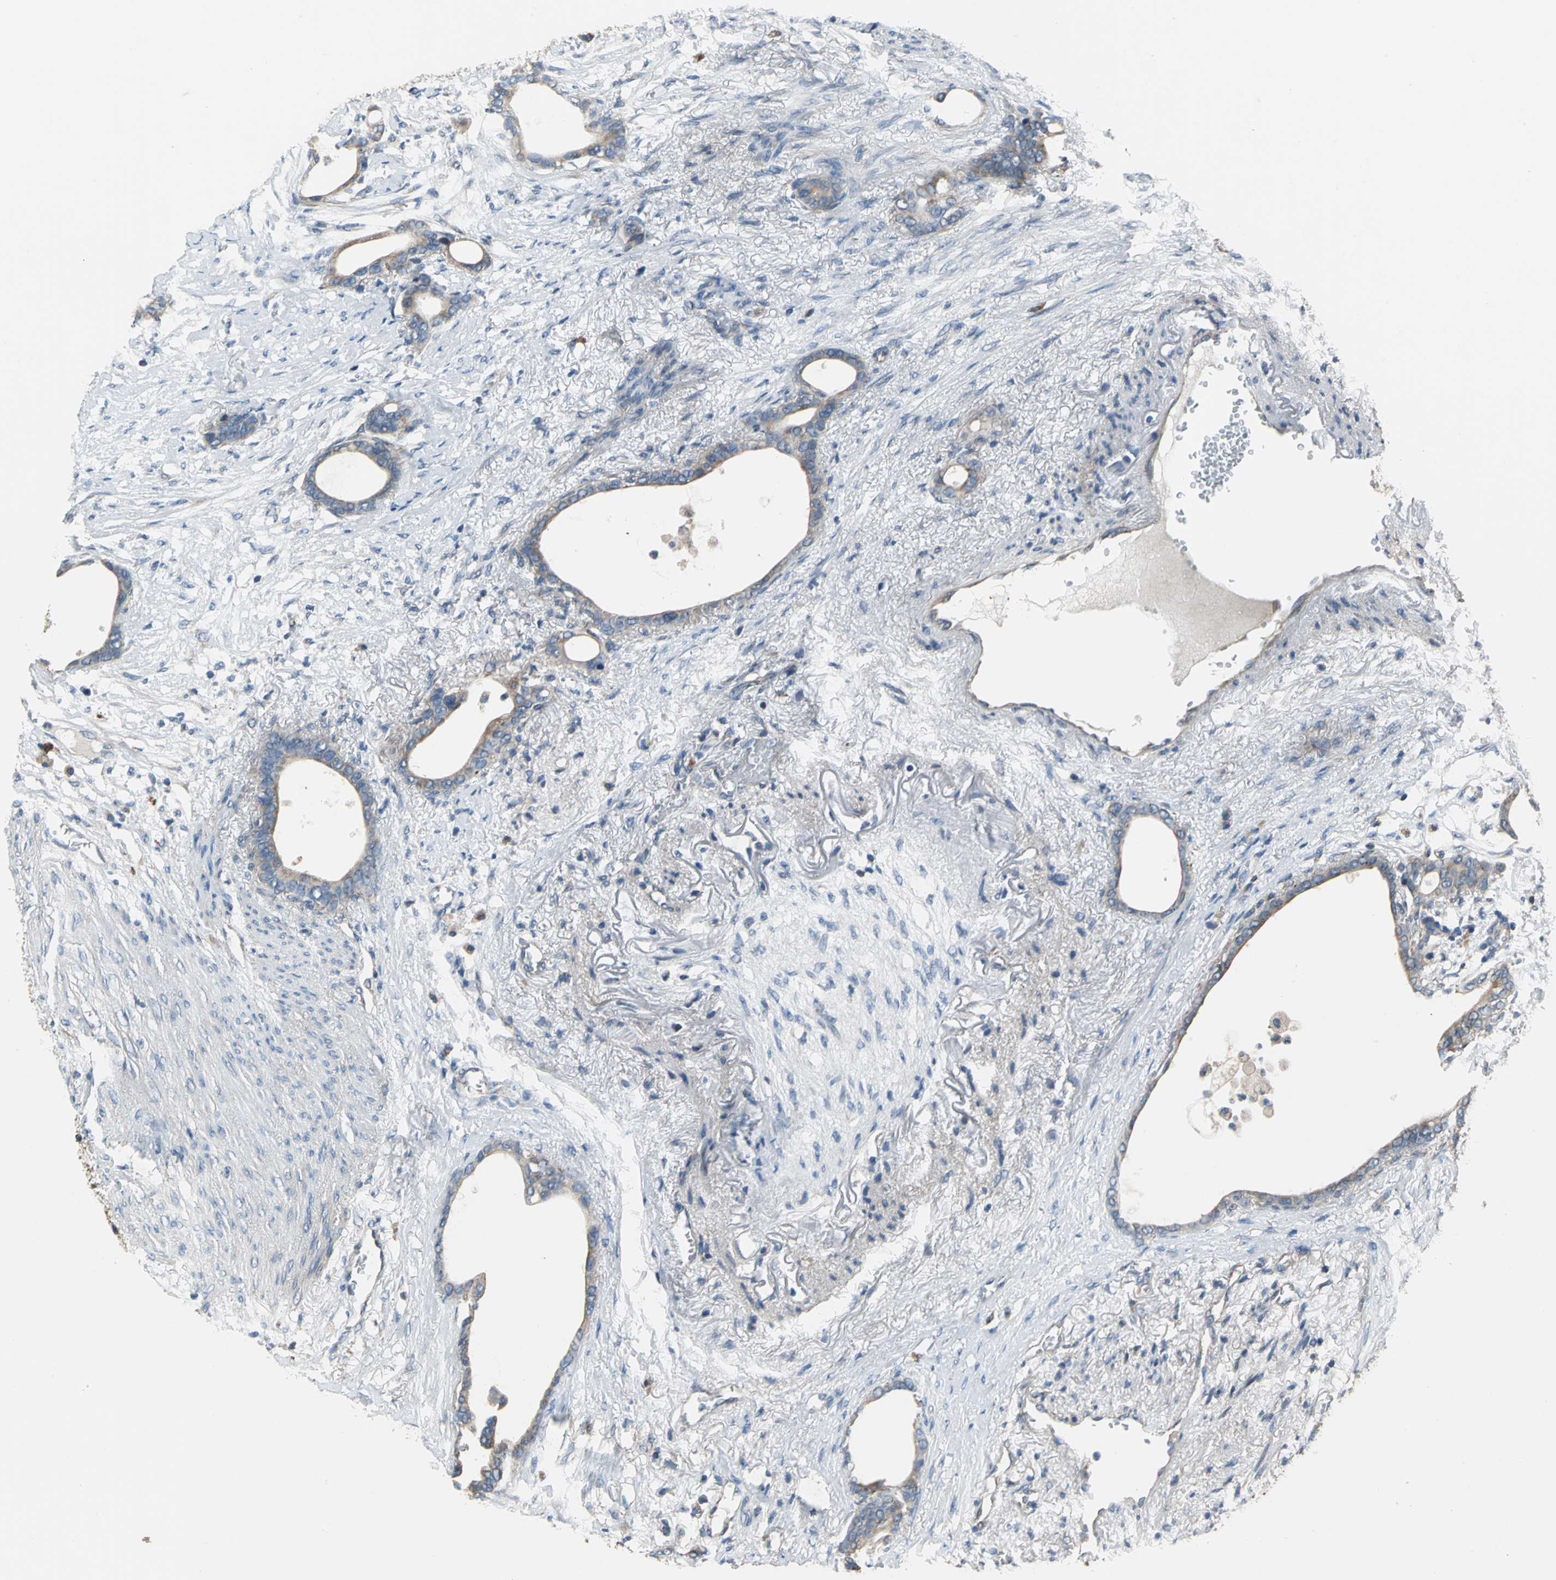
{"staining": {"intensity": "moderate", "quantity": ">75%", "location": "cytoplasmic/membranous"}, "tissue": "stomach cancer", "cell_type": "Tumor cells", "image_type": "cancer", "snomed": [{"axis": "morphology", "description": "Adenocarcinoma, NOS"}, {"axis": "topography", "description": "Stomach"}], "caption": "Stomach cancer (adenocarcinoma) stained with DAB (3,3'-diaminobenzidine) immunohistochemistry (IHC) reveals medium levels of moderate cytoplasmic/membranous positivity in about >75% of tumor cells. (DAB IHC with brightfield microscopy, high magnification).", "gene": "TRAK1", "patient": {"sex": "female", "age": 75}}